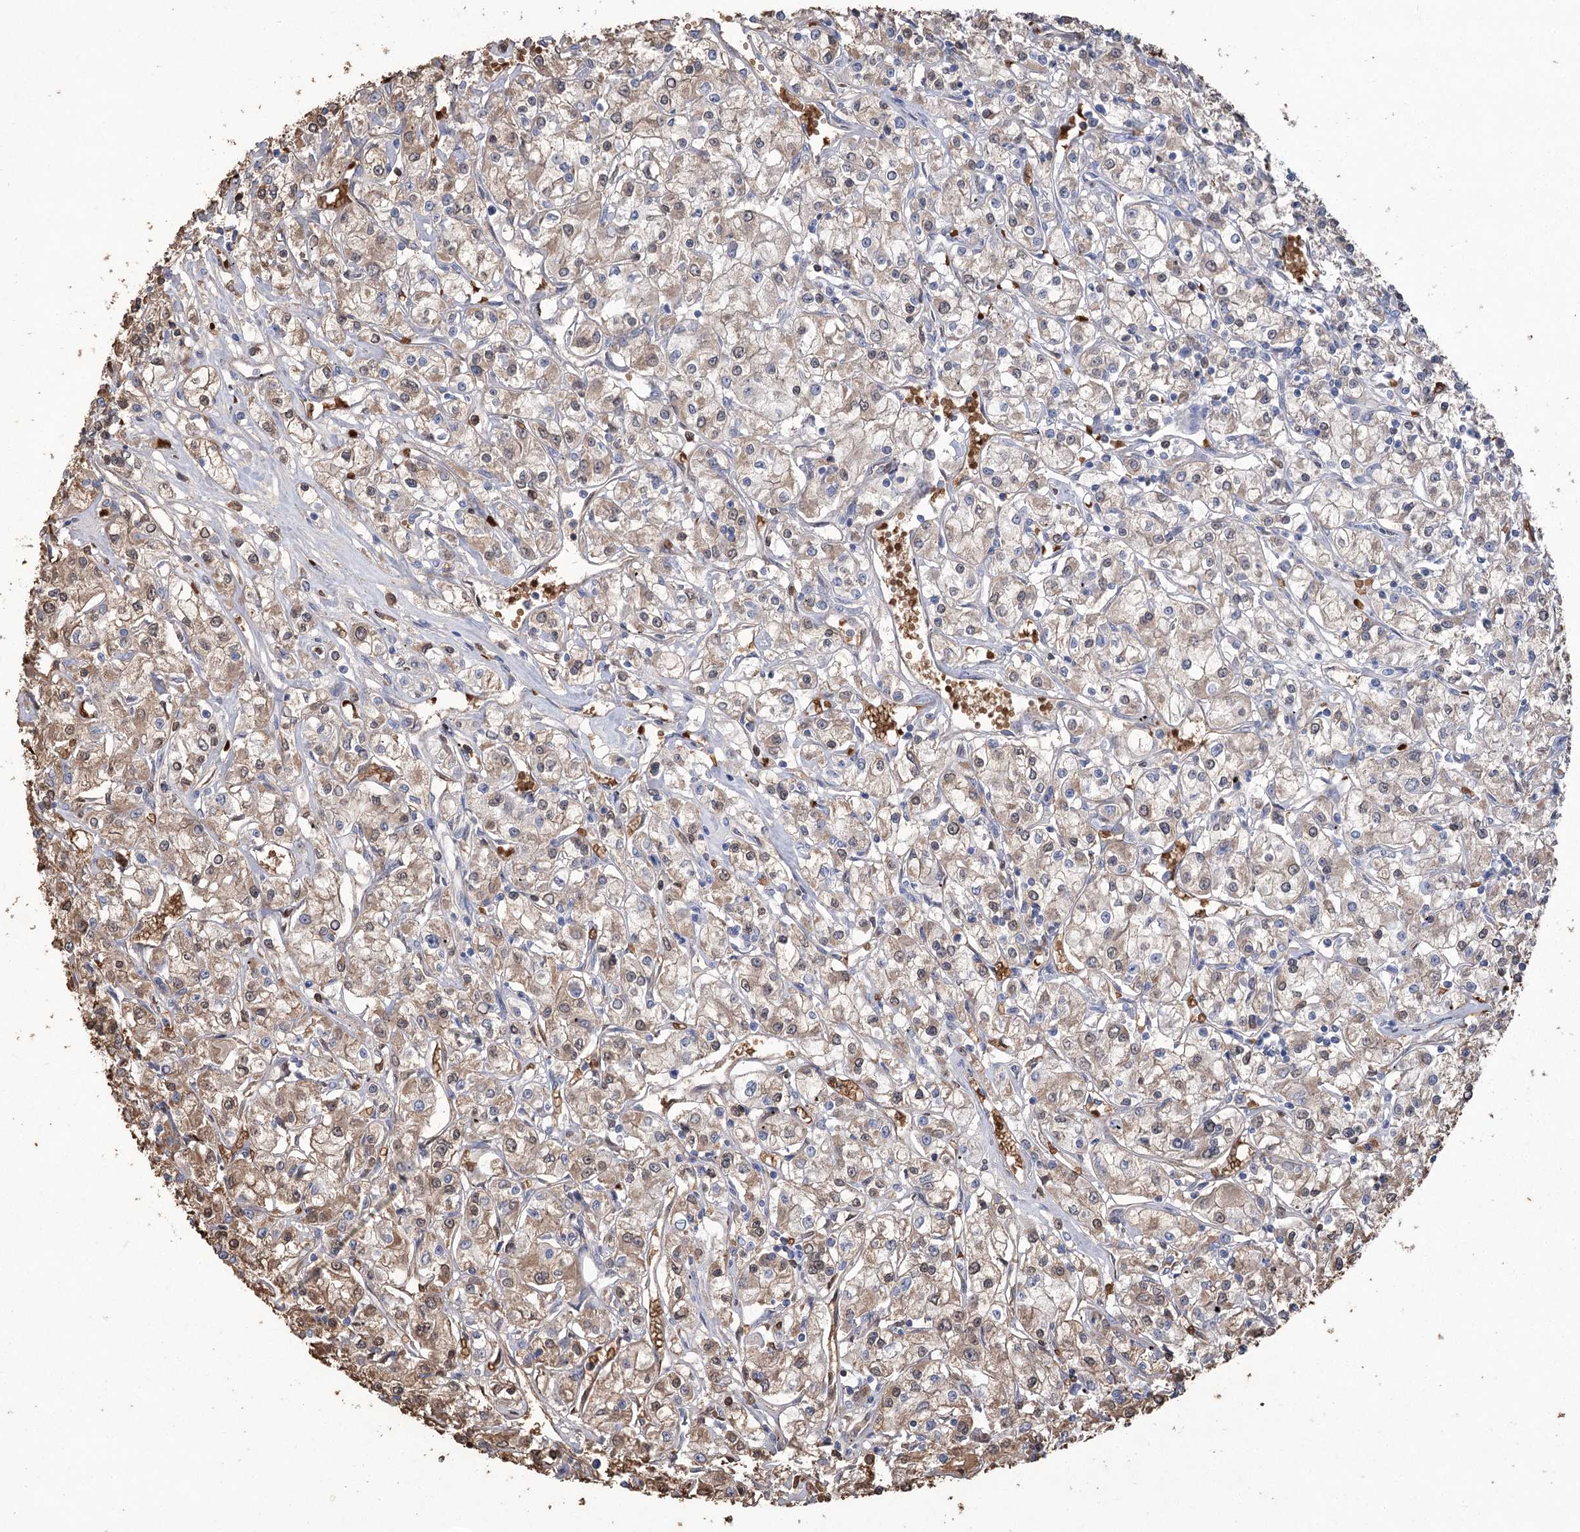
{"staining": {"intensity": "weak", "quantity": "25%-75%", "location": "cytoplasmic/membranous"}, "tissue": "renal cancer", "cell_type": "Tumor cells", "image_type": "cancer", "snomed": [{"axis": "morphology", "description": "Adenocarcinoma, NOS"}, {"axis": "topography", "description": "Kidney"}], "caption": "Immunohistochemical staining of human renal cancer (adenocarcinoma) exhibits low levels of weak cytoplasmic/membranous staining in approximately 25%-75% of tumor cells.", "gene": "HBA1", "patient": {"sex": "female", "age": 59}}